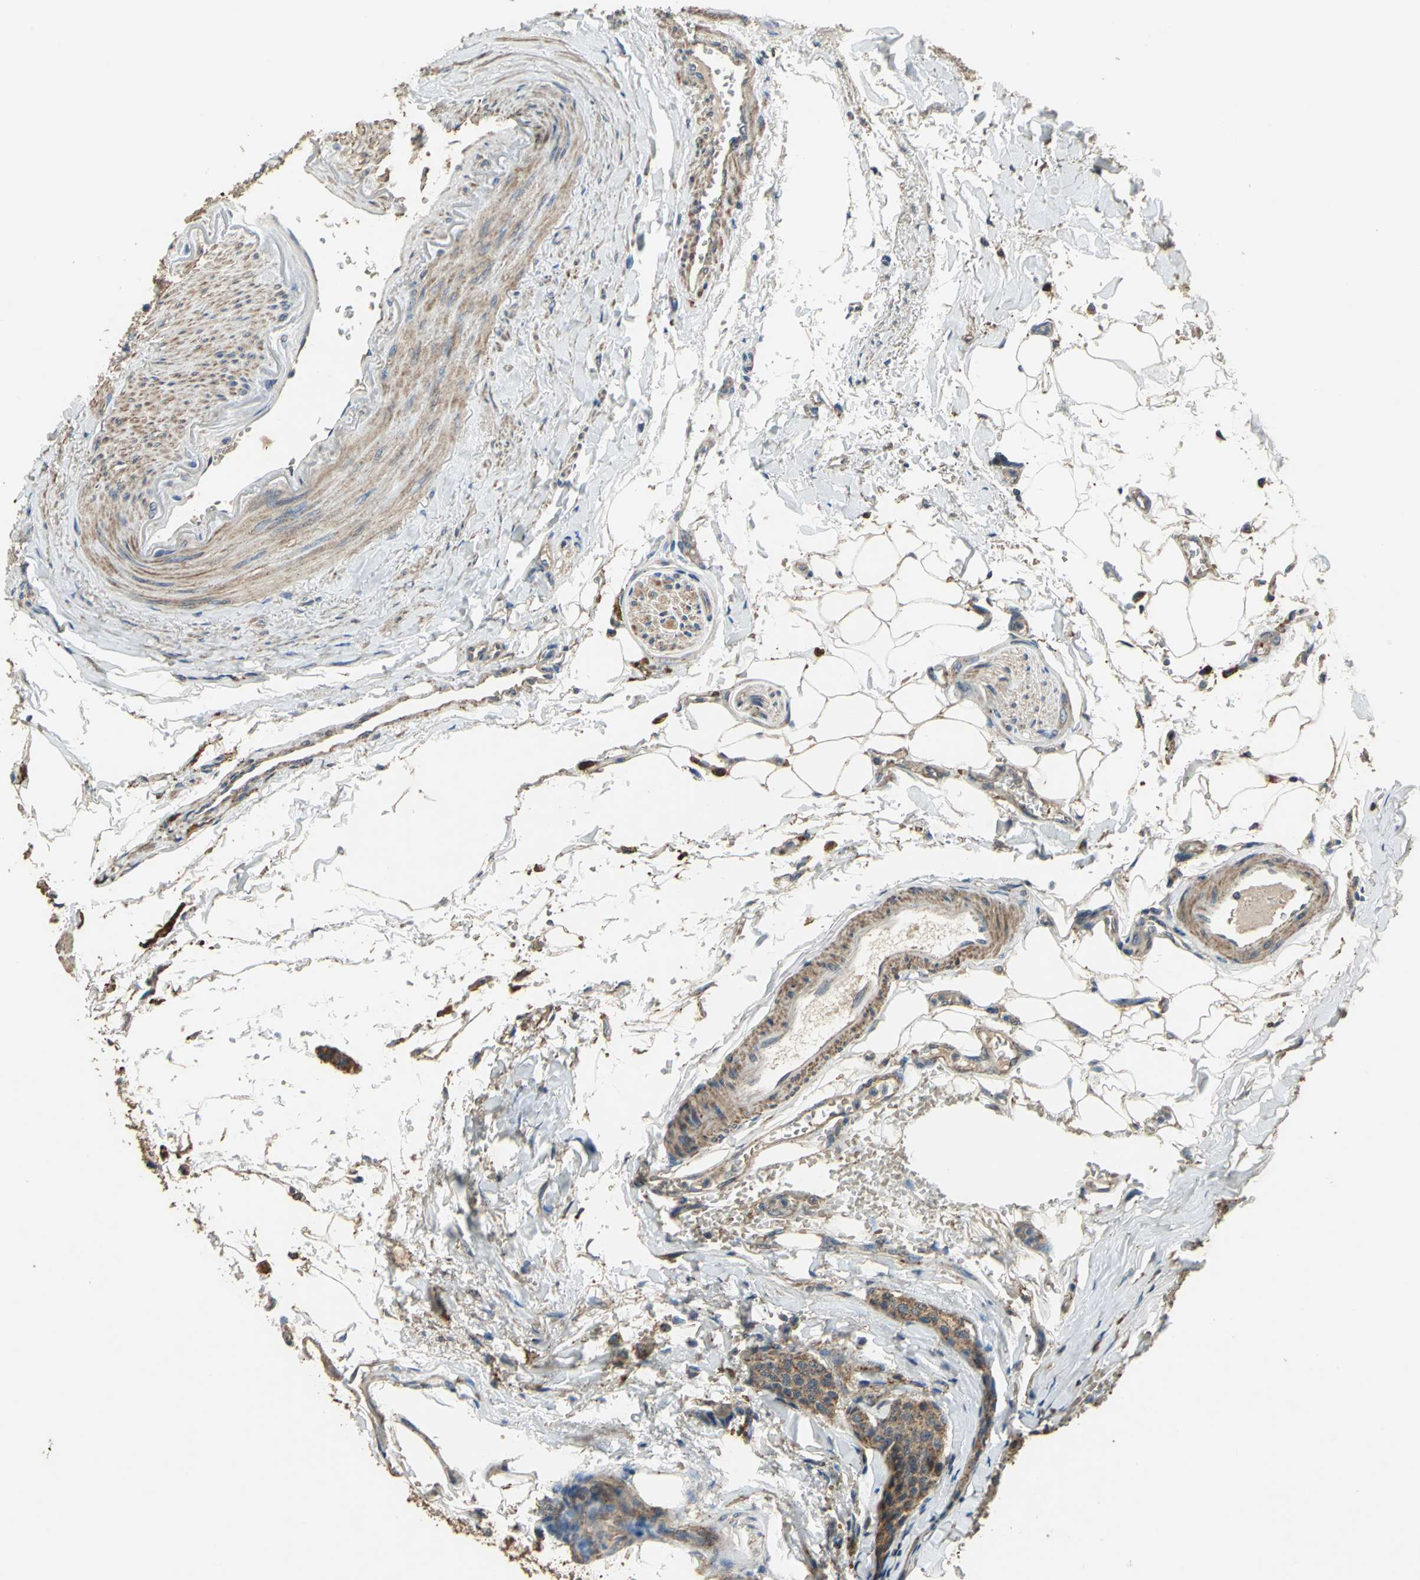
{"staining": {"intensity": "strong", "quantity": ">75%", "location": "cytoplasmic/membranous"}, "tissue": "carcinoid", "cell_type": "Tumor cells", "image_type": "cancer", "snomed": [{"axis": "morphology", "description": "Carcinoid, malignant, NOS"}, {"axis": "topography", "description": "Colon"}], "caption": "Protein expression analysis of carcinoid displays strong cytoplasmic/membranous positivity in about >75% of tumor cells. (Stains: DAB (3,3'-diaminobenzidine) in brown, nuclei in blue, Microscopy: brightfield microscopy at high magnification).", "gene": "POLRMT", "patient": {"sex": "female", "age": 61}}